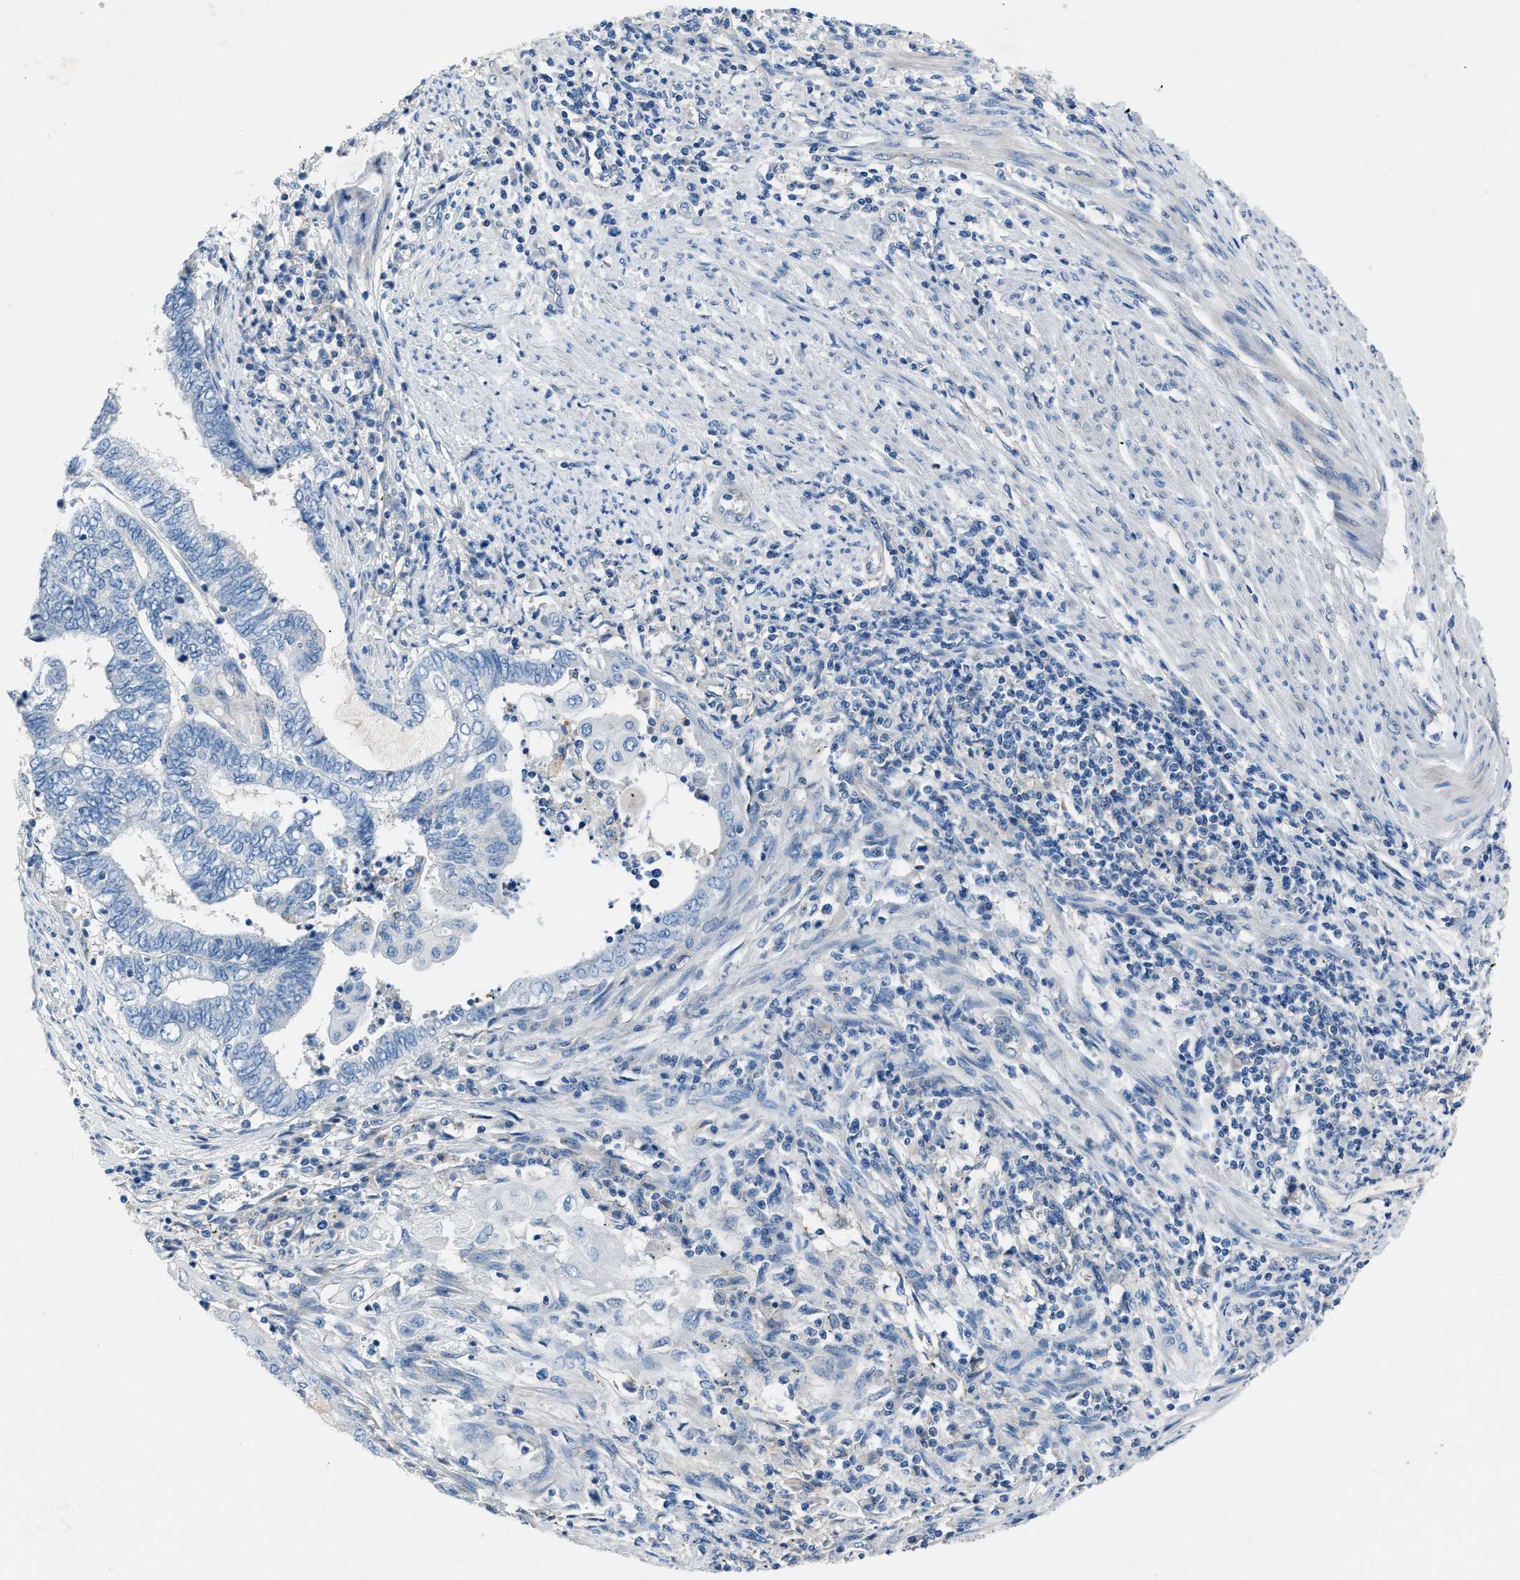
{"staining": {"intensity": "negative", "quantity": "none", "location": "none"}, "tissue": "endometrial cancer", "cell_type": "Tumor cells", "image_type": "cancer", "snomed": [{"axis": "morphology", "description": "Adenocarcinoma, NOS"}, {"axis": "topography", "description": "Uterus"}, {"axis": "topography", "description": "Endometrium"}], "caption": "Tumor cells are negative for brown protein staining in endometrial adenocarcinoma.", "gene": "DNAAF5", "patient": {"sex": "female", "age": 70}}